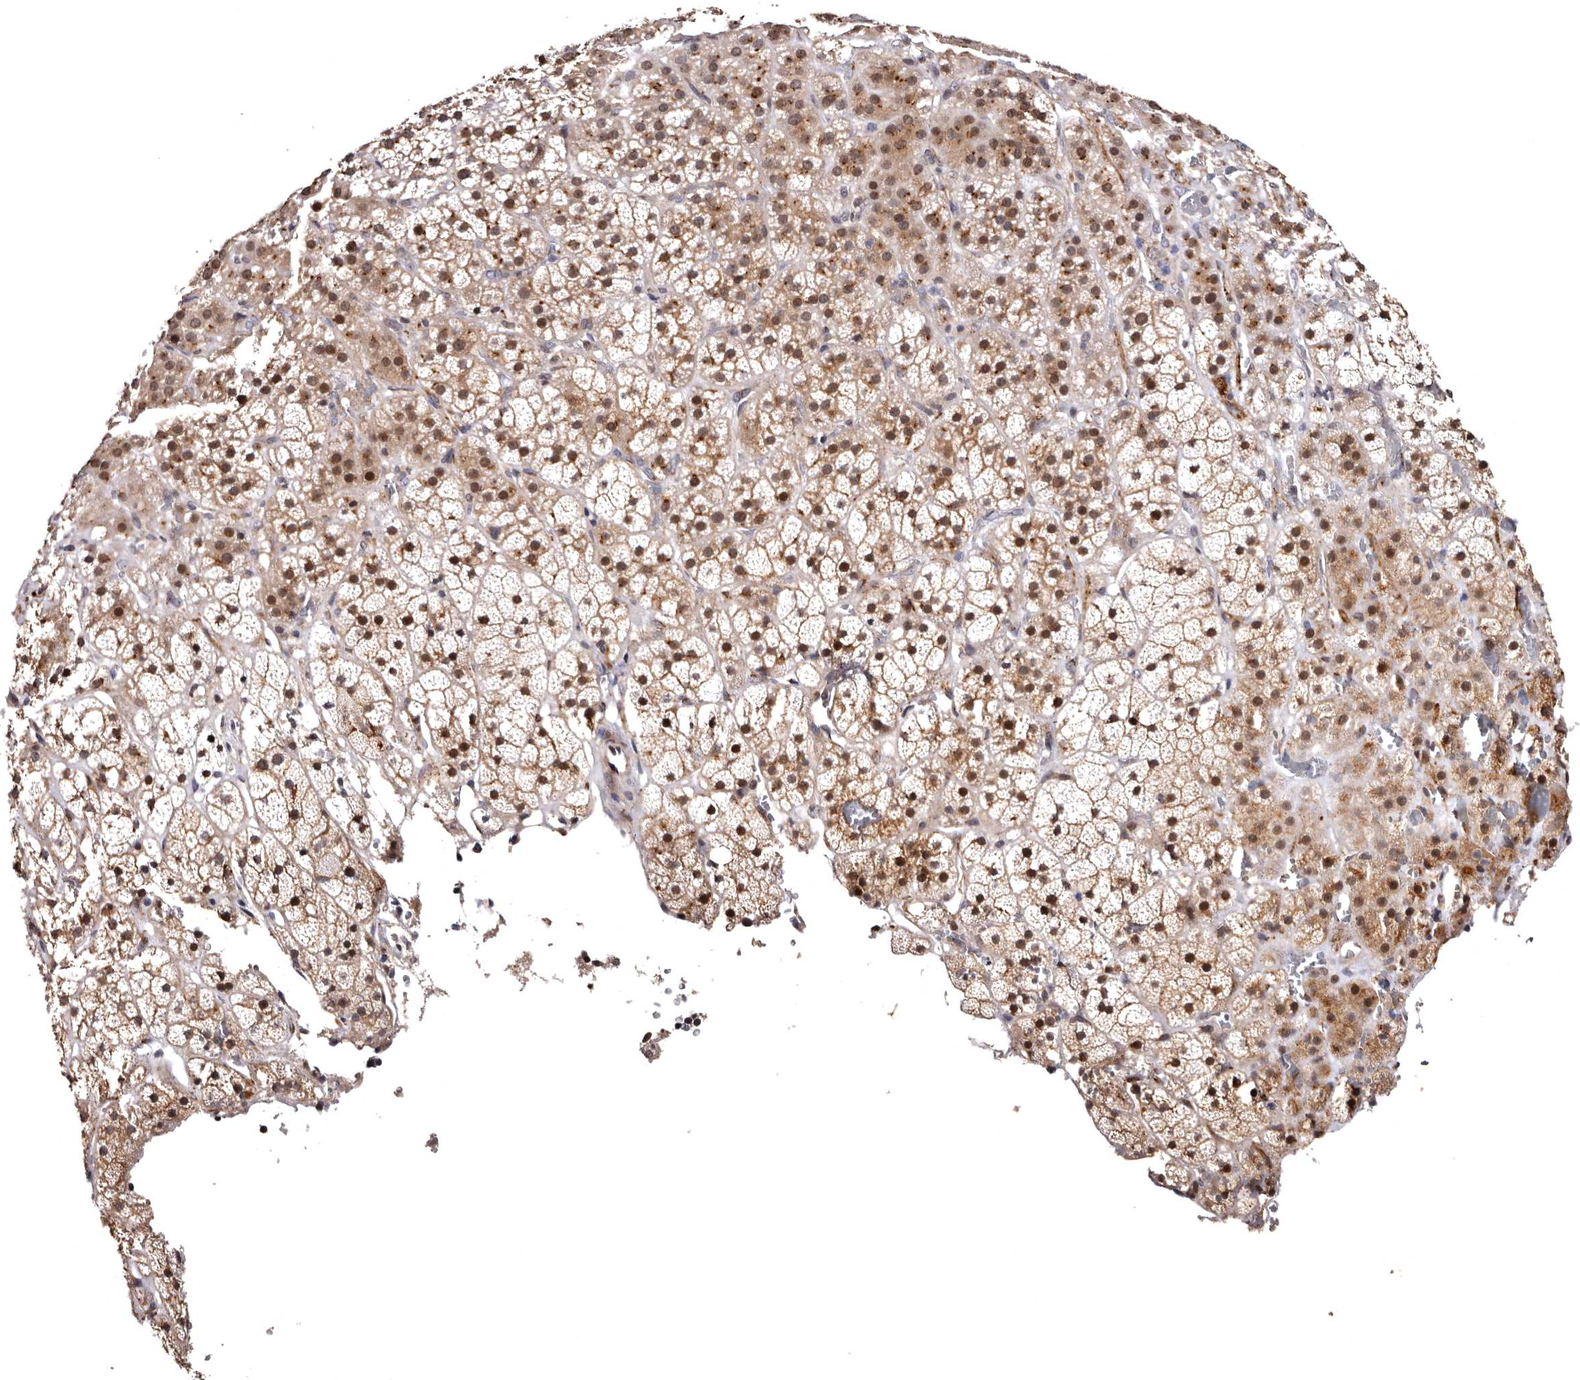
{"staining": {"intensity": "moderate", "quantity": ">75%", "location": "cytoplasmic/membranous"}, "tissue": "adrenal gland", "cell_type": "Glandular cells", "image_type": "normal", "snomed": [{"axis": "morphology", "description": "Normal tissue, NOS"}, {"axis": "topography", "description": "Adrenal gland"}], "caption": "Immunohistochemistry (IHC) image of benign adrenal gland: human adrenal gland stained using IHC displays medium levels of moderate protein expression localized specifically in the cytoplasmic/membranous of glandular cells, appearing as a cytoplasmic/membranous brown color.", "gene": "FAM91A1", "patient": {"sex": "male", "age": 57}}